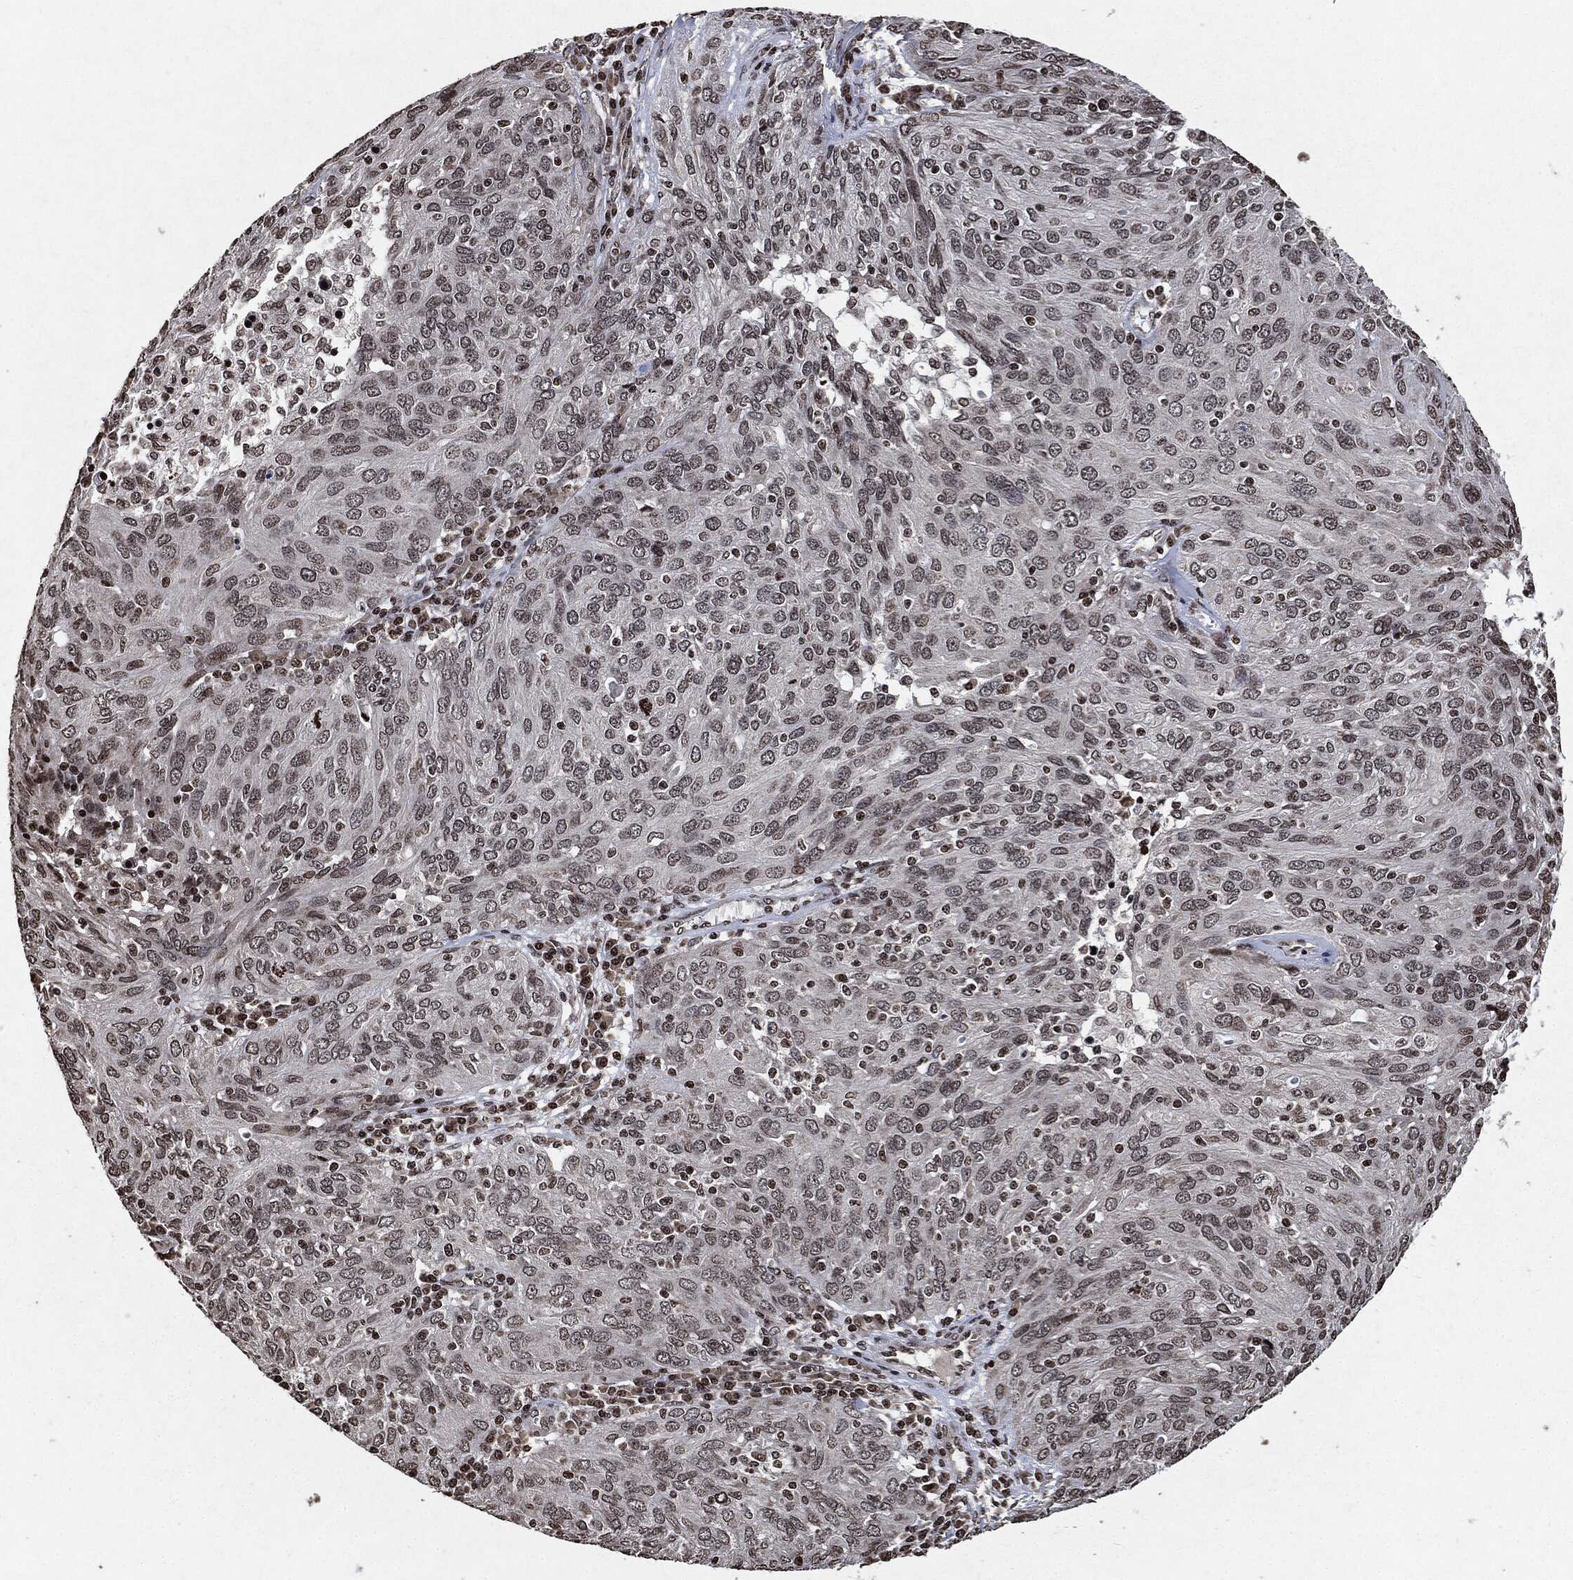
{"staining": {"intensity": "negative", "quantity": "none", "location": "none"}, "tissue": "ovarian cancer", "cell_type": "Tumor cells", "image_type": "cancer", "snomed": [{"axis": "morphology", "description": "Carcinoma, endometroid"}, {"axis": "topography", "description": "Ovary"}], "caption": "This image is of ovarian endometroid carcinoma stained with immunohistochemistry to label a protein in brown with the nuclei are counter-stained blue. There is no expression in tumor cells.", "gene": "JUN", "patient": {"sex": "female", "age": 50}}